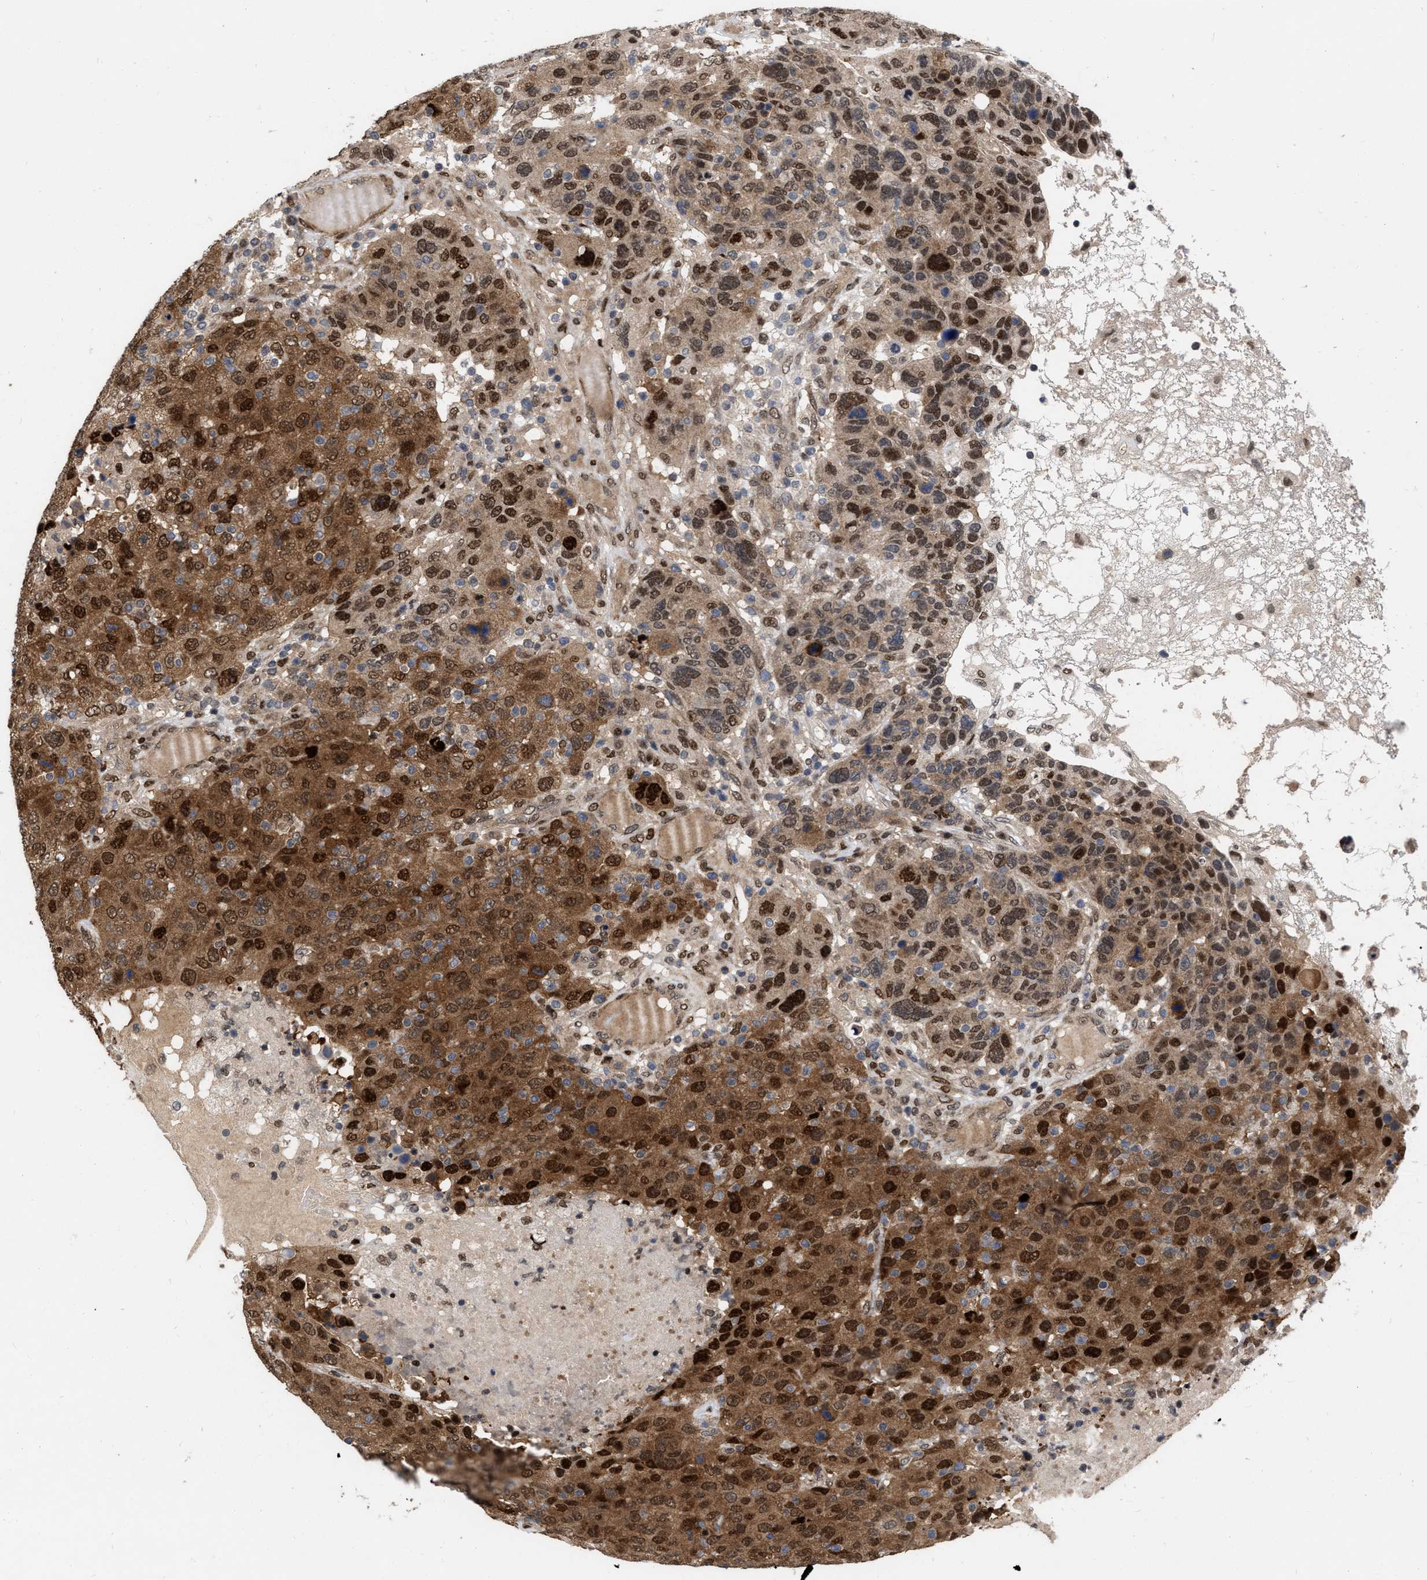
{"staining": {"intensity": "strong", "quantity": ">75%", "location": "cytoplasmic/membranous,nuclear"}, "tissue": "breast cancer", "cell_type": "Tumor cells", "image_type": "cancer", "snomed": [{"axis": "morphology", "description": "Duct carcinoma"}, {"axis": "topography", "description": "Breast"}], "caption": "Intraductal carcinoma (breast) stained with immunohistochemistry (IHC) exhibits strong cytoplasmic/membranous and nuclear staining in approximately >75% of tumor cells.", "gene": "MDM4", "patient": {"sex": "female", "age": 37}}